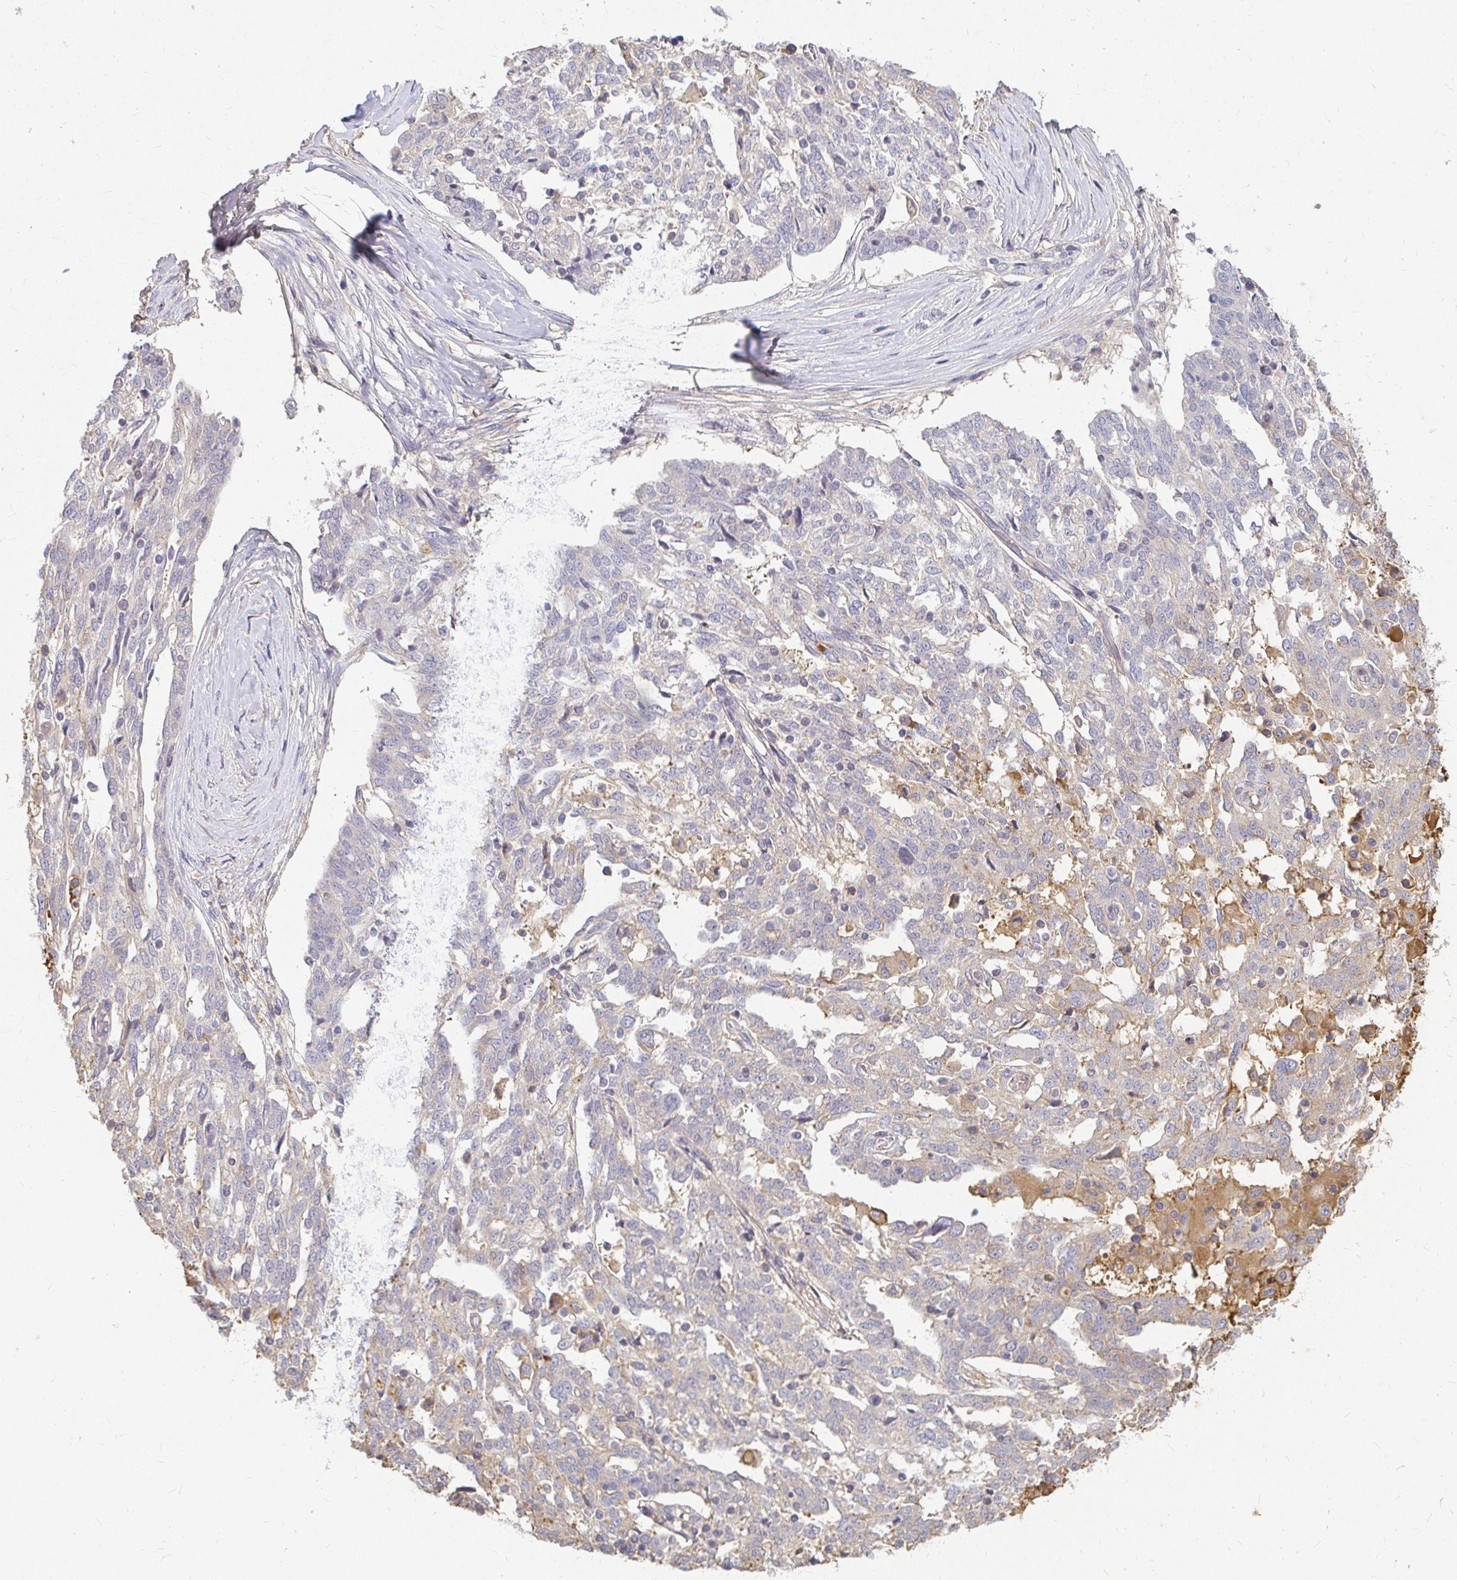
{"staining": {"intensity": "negative", "quantity": "none", "location": "none"}, "tissue": "ovarian cancer", "cell_type": "Tumor cells", "image_type": "cancer", "snomed": [{"axis": "morphology", "description": "Cystadenocarcinoma, serous, NOS"}, {"axis": "topography", "description": "Ovary"}], "caption": "Immunohistochemistry photomicrograph of neoplastic tissue: human ovarian cancer (serous cystadenocarcinoma) stained with DAB demonstrates no significant protein positivity in tumor cells. (DAB (3,3'-diaminobenzidine) immunohistochemistry visualized using brightfield microscopy, high magnification).", "gene": "LOXL4", "patient": {"sex": "female", "age": 67}}